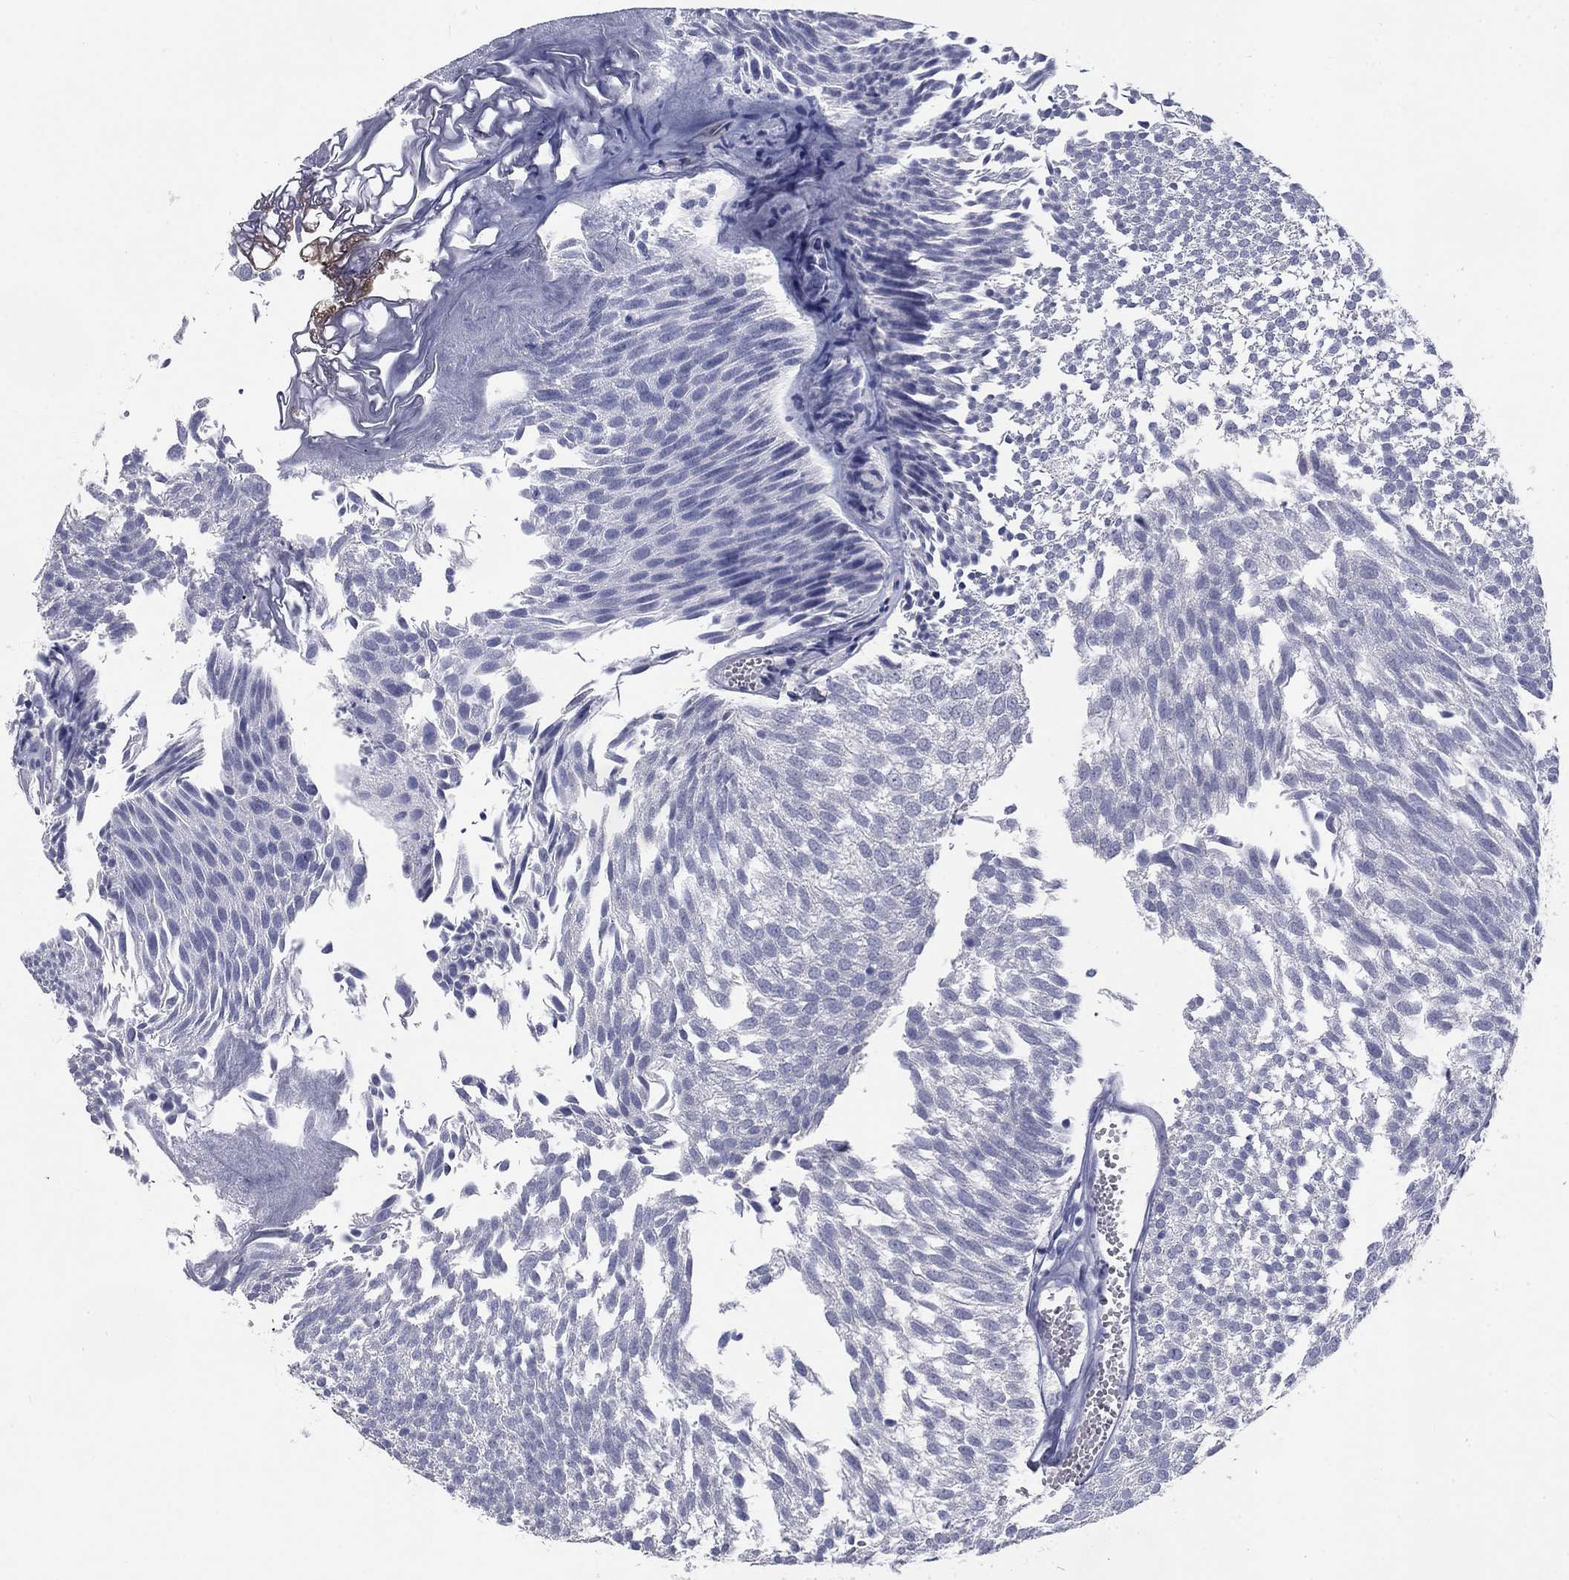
{"staining": {"intensity": "negative", "quantity": "none", "location": "none"}, "tissue": "urothelial cancer", "cell_type": "Tumor cells", "image_type": "cancer", "snomed": [{"axis": "morphology", "description": "Urothelial carcinoma, Low grade"}, {"axis": "topography", "description": "Urinary bladder"}], "caption": "A micrograph of urothelial cancer stained for a protein reveals no brown staining in tumor cells.", "gene": "ELAVL4", "patient": {"sex": "male", "age": 52}}